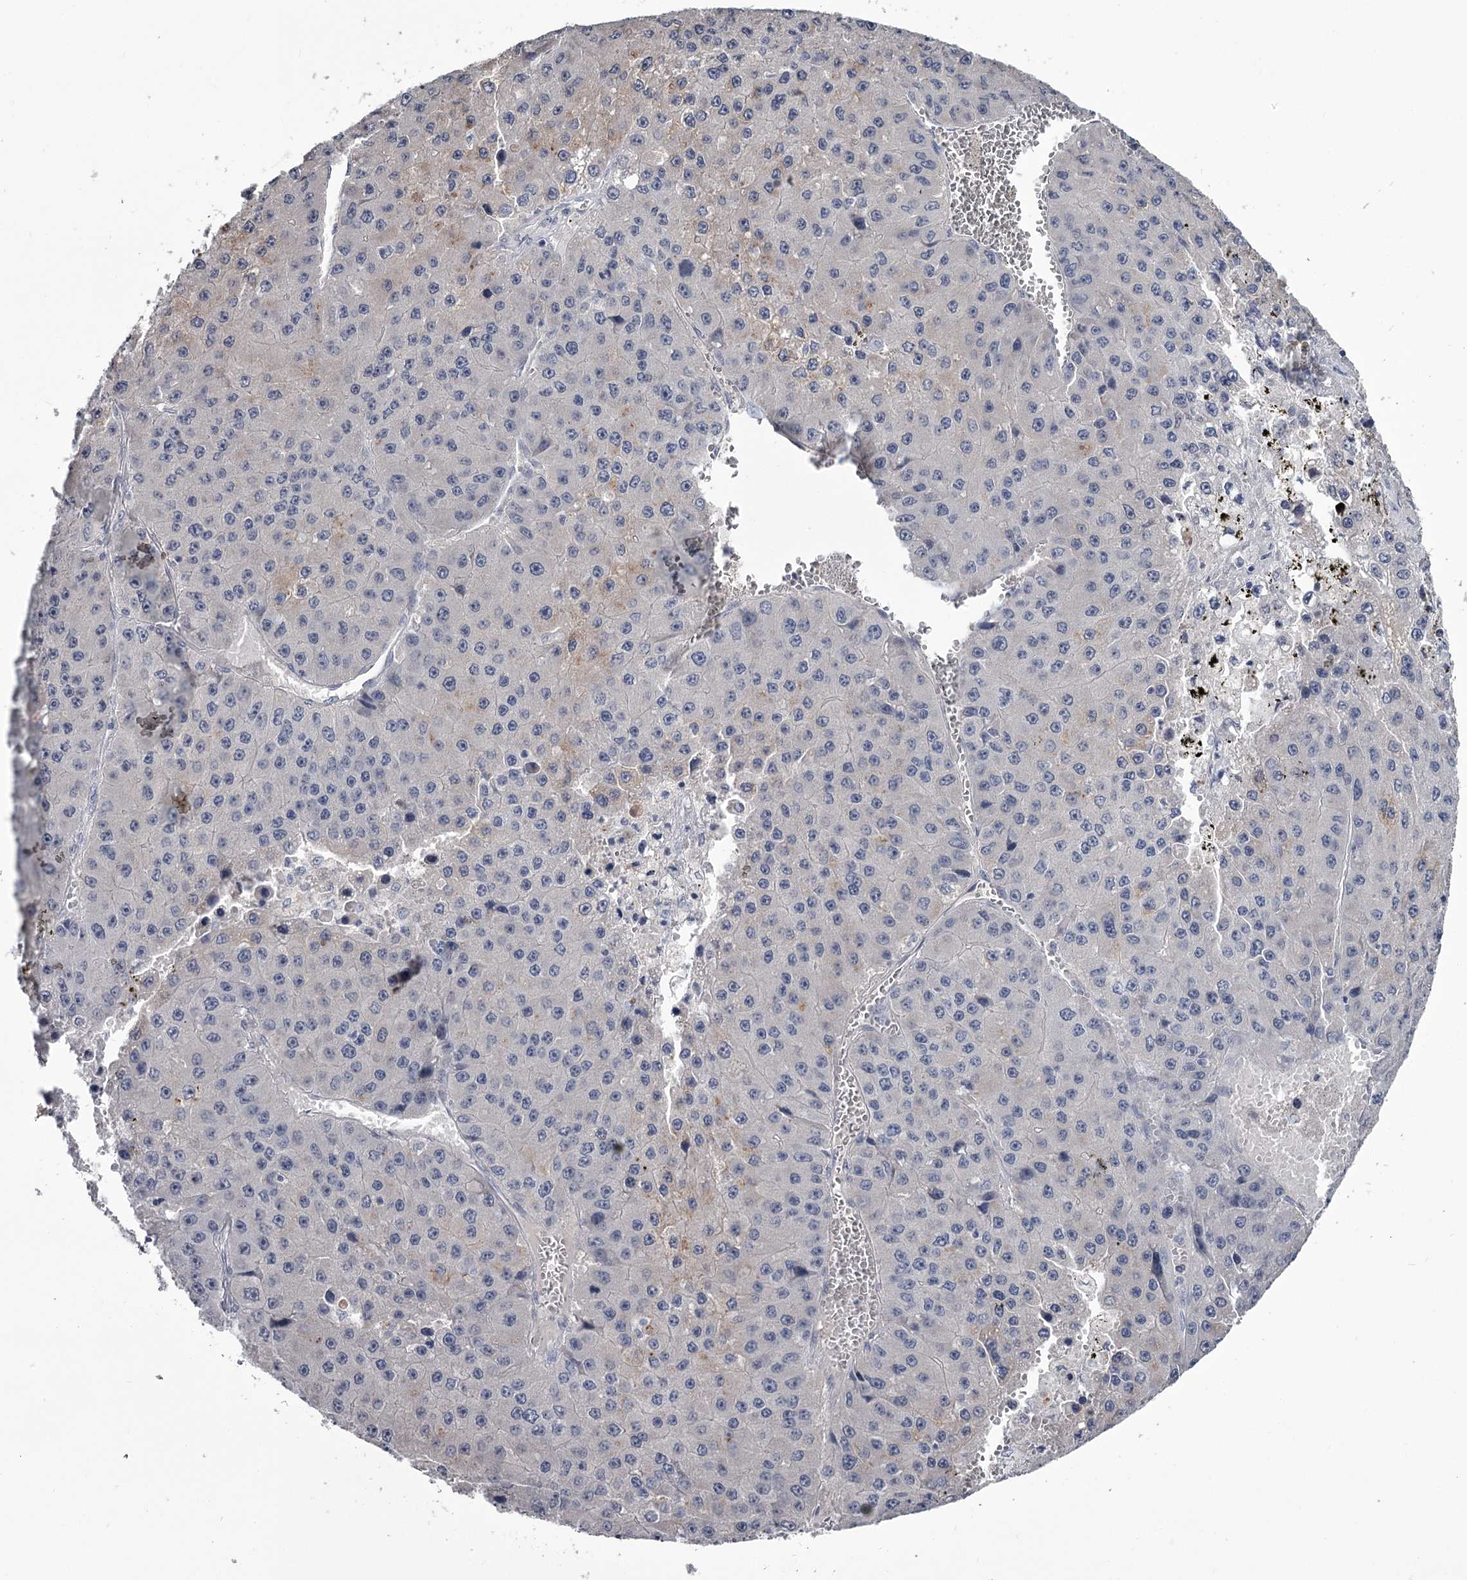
{"staining": {"intensity": "negative", "quantity": "none", "location": "none"}, "tissue": "liver cancer", "cell_type": "Tumor cells", "image_type": "cancer", "snomed": [{"axis": "morphology", "description": "Carcinoma, Hepatocellular, NOS"}, {"axis": "topography", "description": "Liver"}], "caption": "Immunohistochemistry (IHC) image of human hepatocellular carcinoma (liver) stained for a protein (brown), which demonstrates no expression in tumor cells. (Stains: DAB (3,3'-diaminobenzidine) IHC with hematoxylin counter stain, Microscopy: brightfield microscopy at high magnification).", "gene": "DAO", "patient": {"sex": "female", "age": 73}}